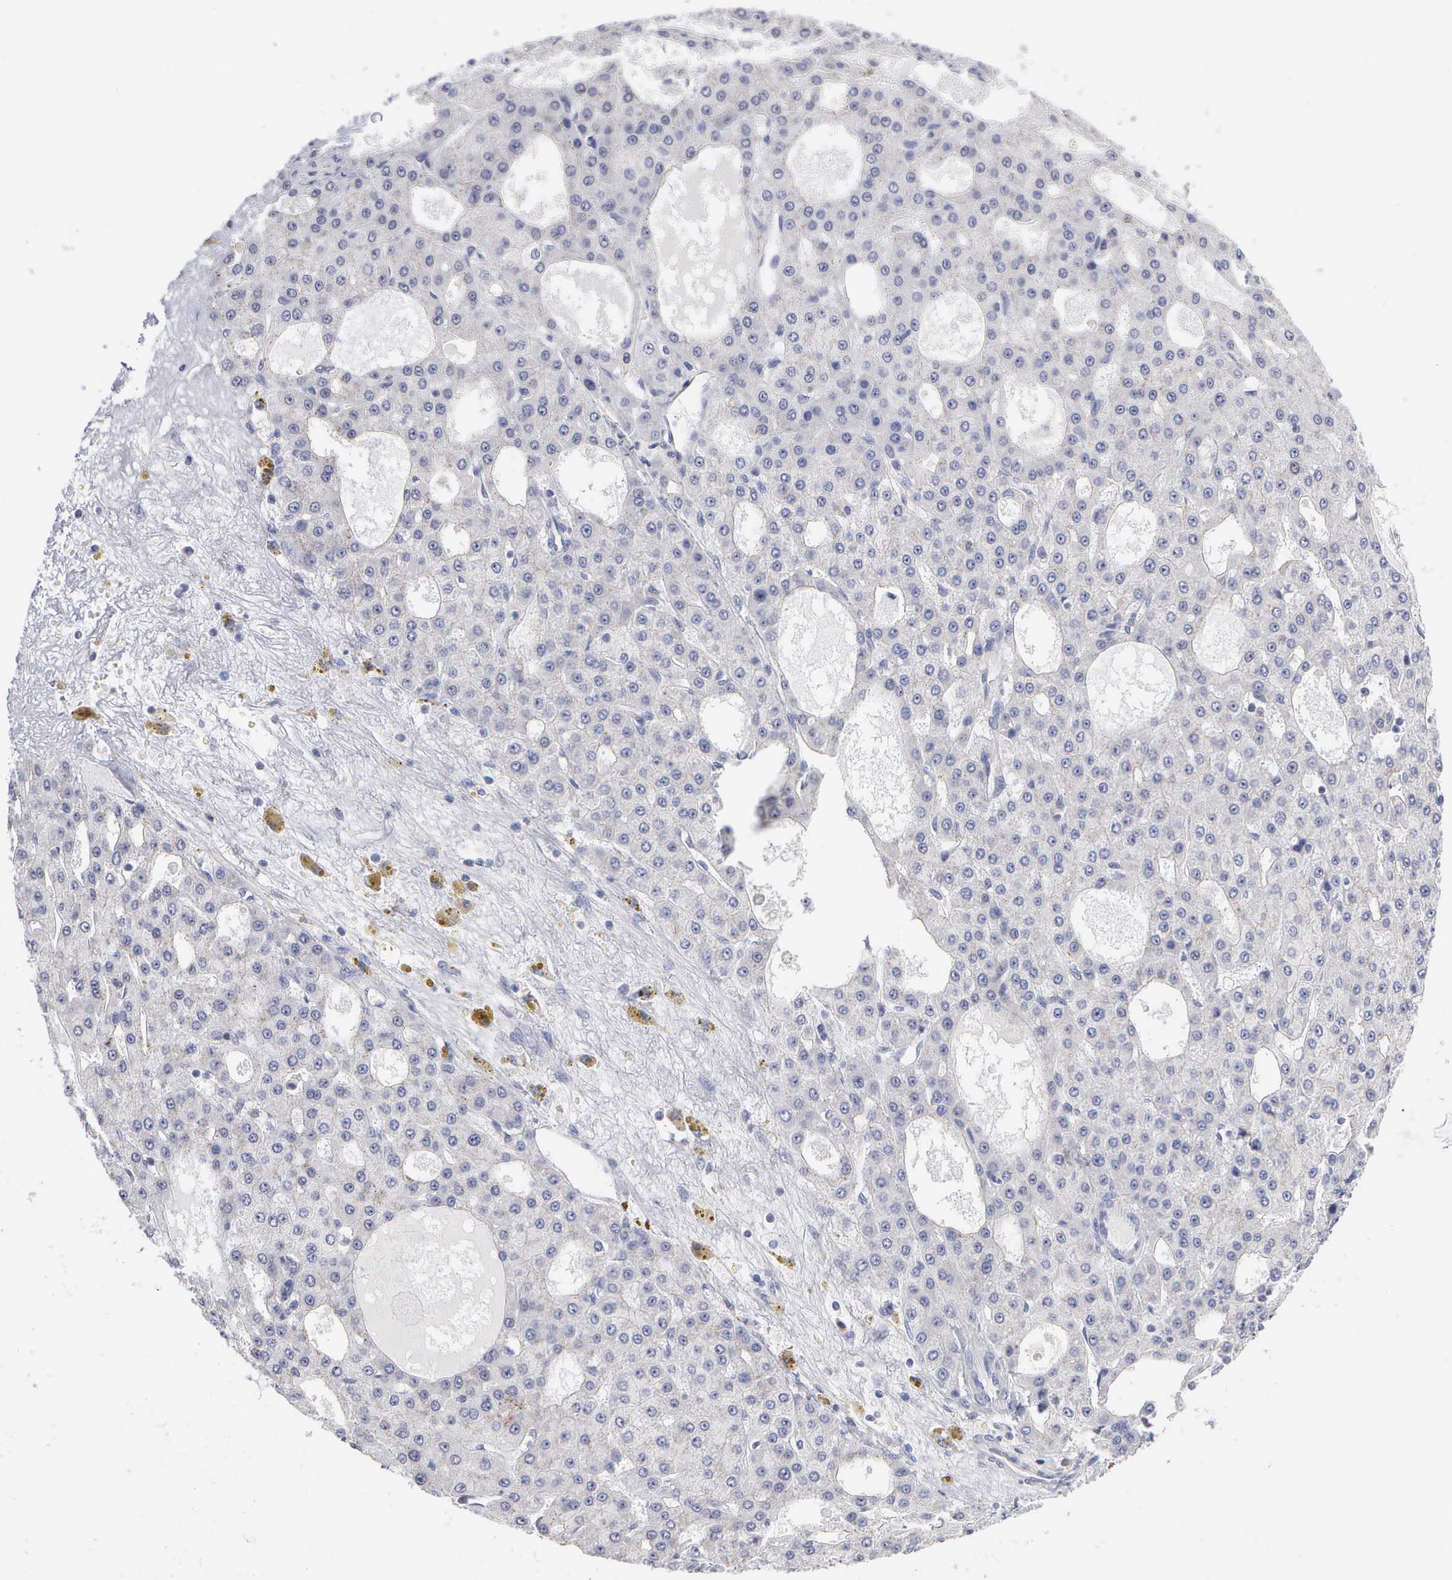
{"staining": {"intensity": "negative", "quantity": "none", "location": "none"}, "tissue": "liver cancer", "cell_type": "Tumor cells", "image_type": "cancer", "snomed": [{"axis": "morphology", "description": "Carcinoma, Hepatocellular, NOS"}, {"axis": "topography", "description": "Liver"}], "caption": "Tumor cells show no significant expression in liver cancer. Nuclei are stained in blue.", "gene": "KDM6A", "patient": {"sex": "male", "age": 47}}